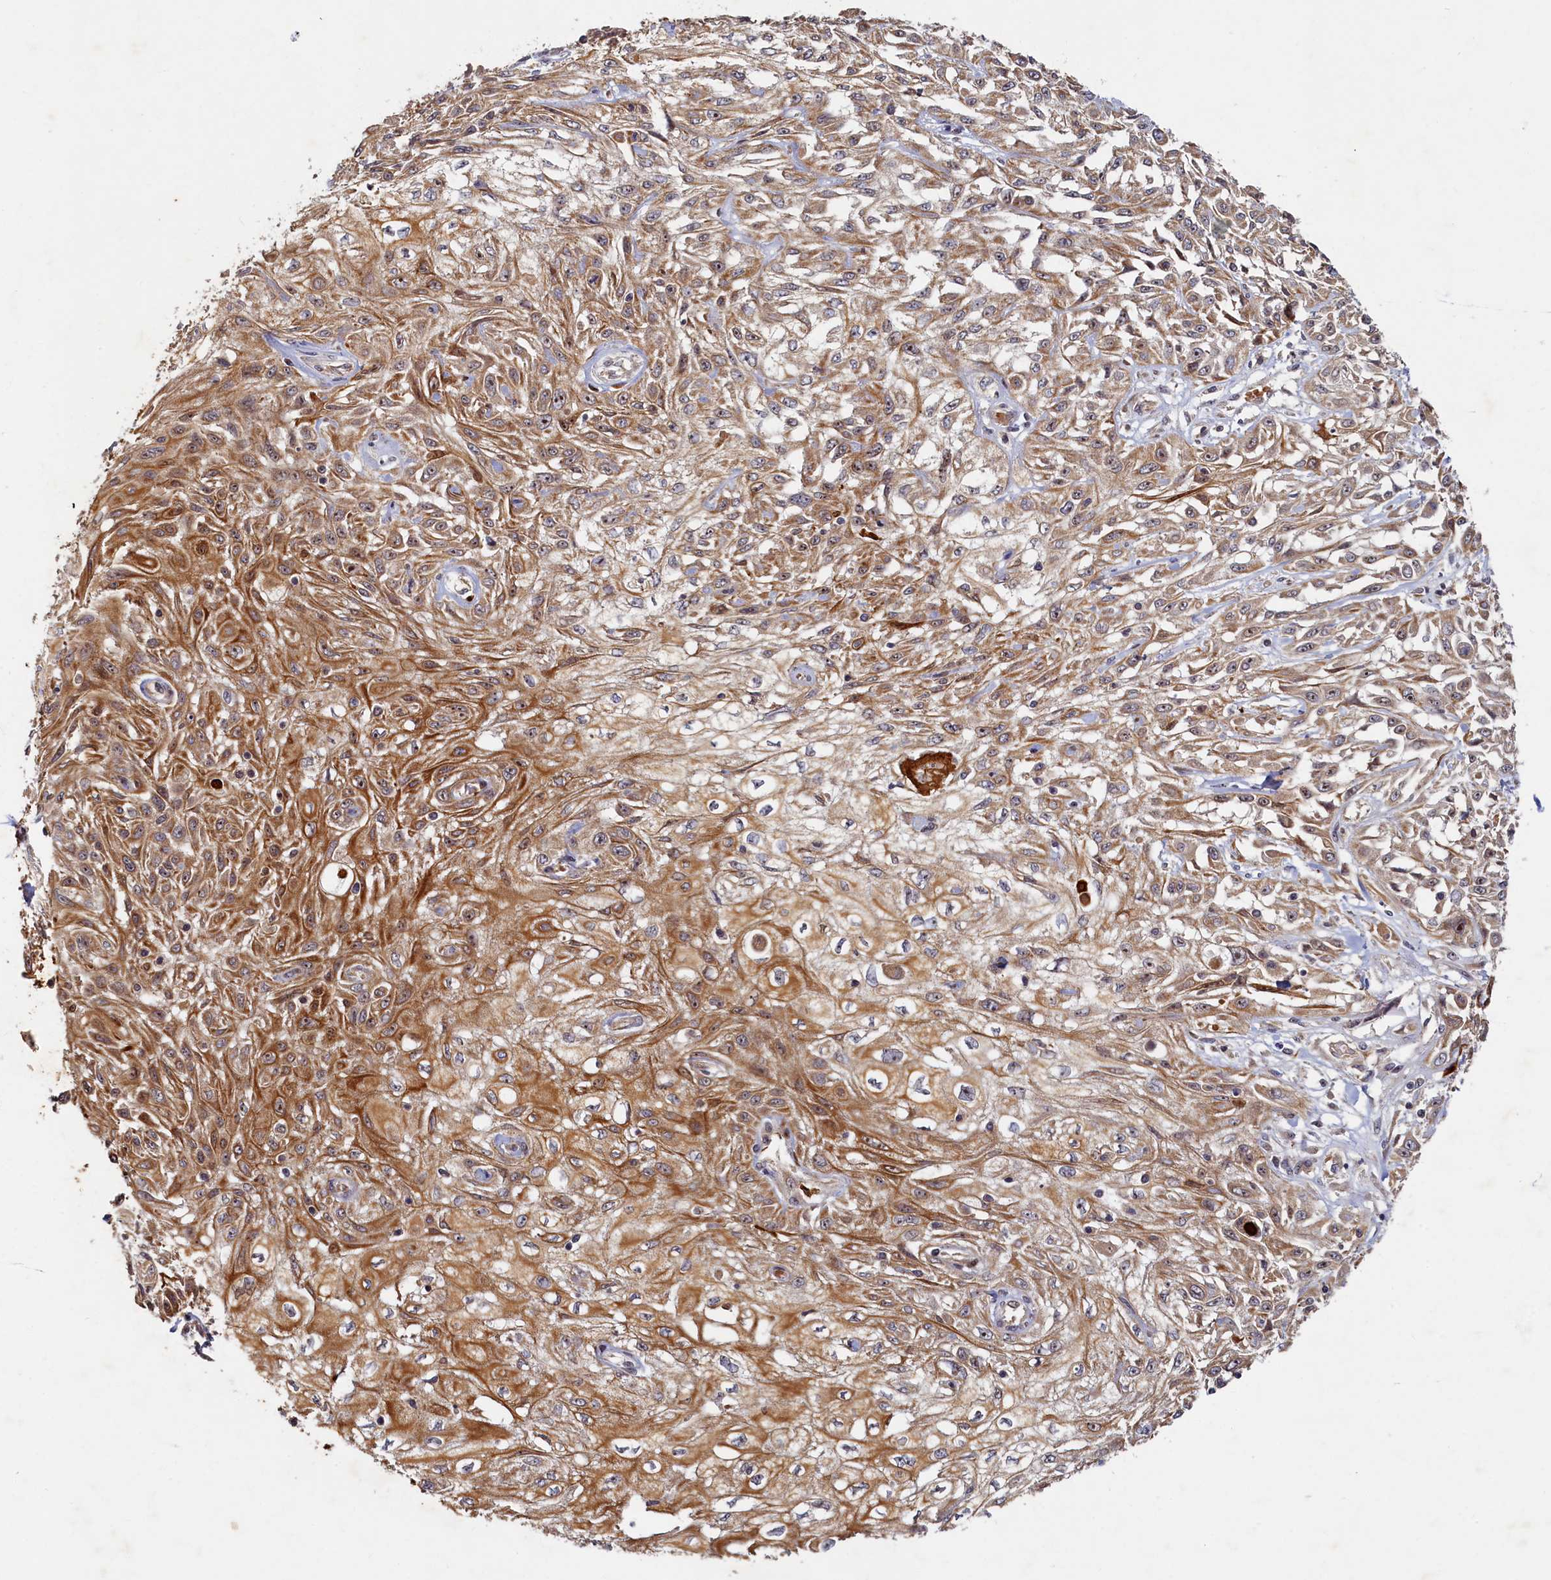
{"staining": {"intensity": "moderate", "quantity": ">75%", "location": "cytoplasmic/membranous"}, "tissue": "skin cancer", "cell_type": "Tumor cells", "image_type": "cancer", "snomed": [{"axis": "morphology", "description": "Squamous cell carcinoma, NOS"}, {"axis": "morphology", "description": "Squamous cell carcinoma, metastatic, NOS"}, {"axis": "topography", "description": "Skin"}, {"axis": "topography", "description": "Lymph node"}], "caption": "There is medium levels of moderate cytoplasmic/membranous expression in tumor cells of skin cancer, as demonstrated by immunohistochemical staining (brown color).", "gene": "CEP20", "patient": {"sex": "male", "age": 75}}